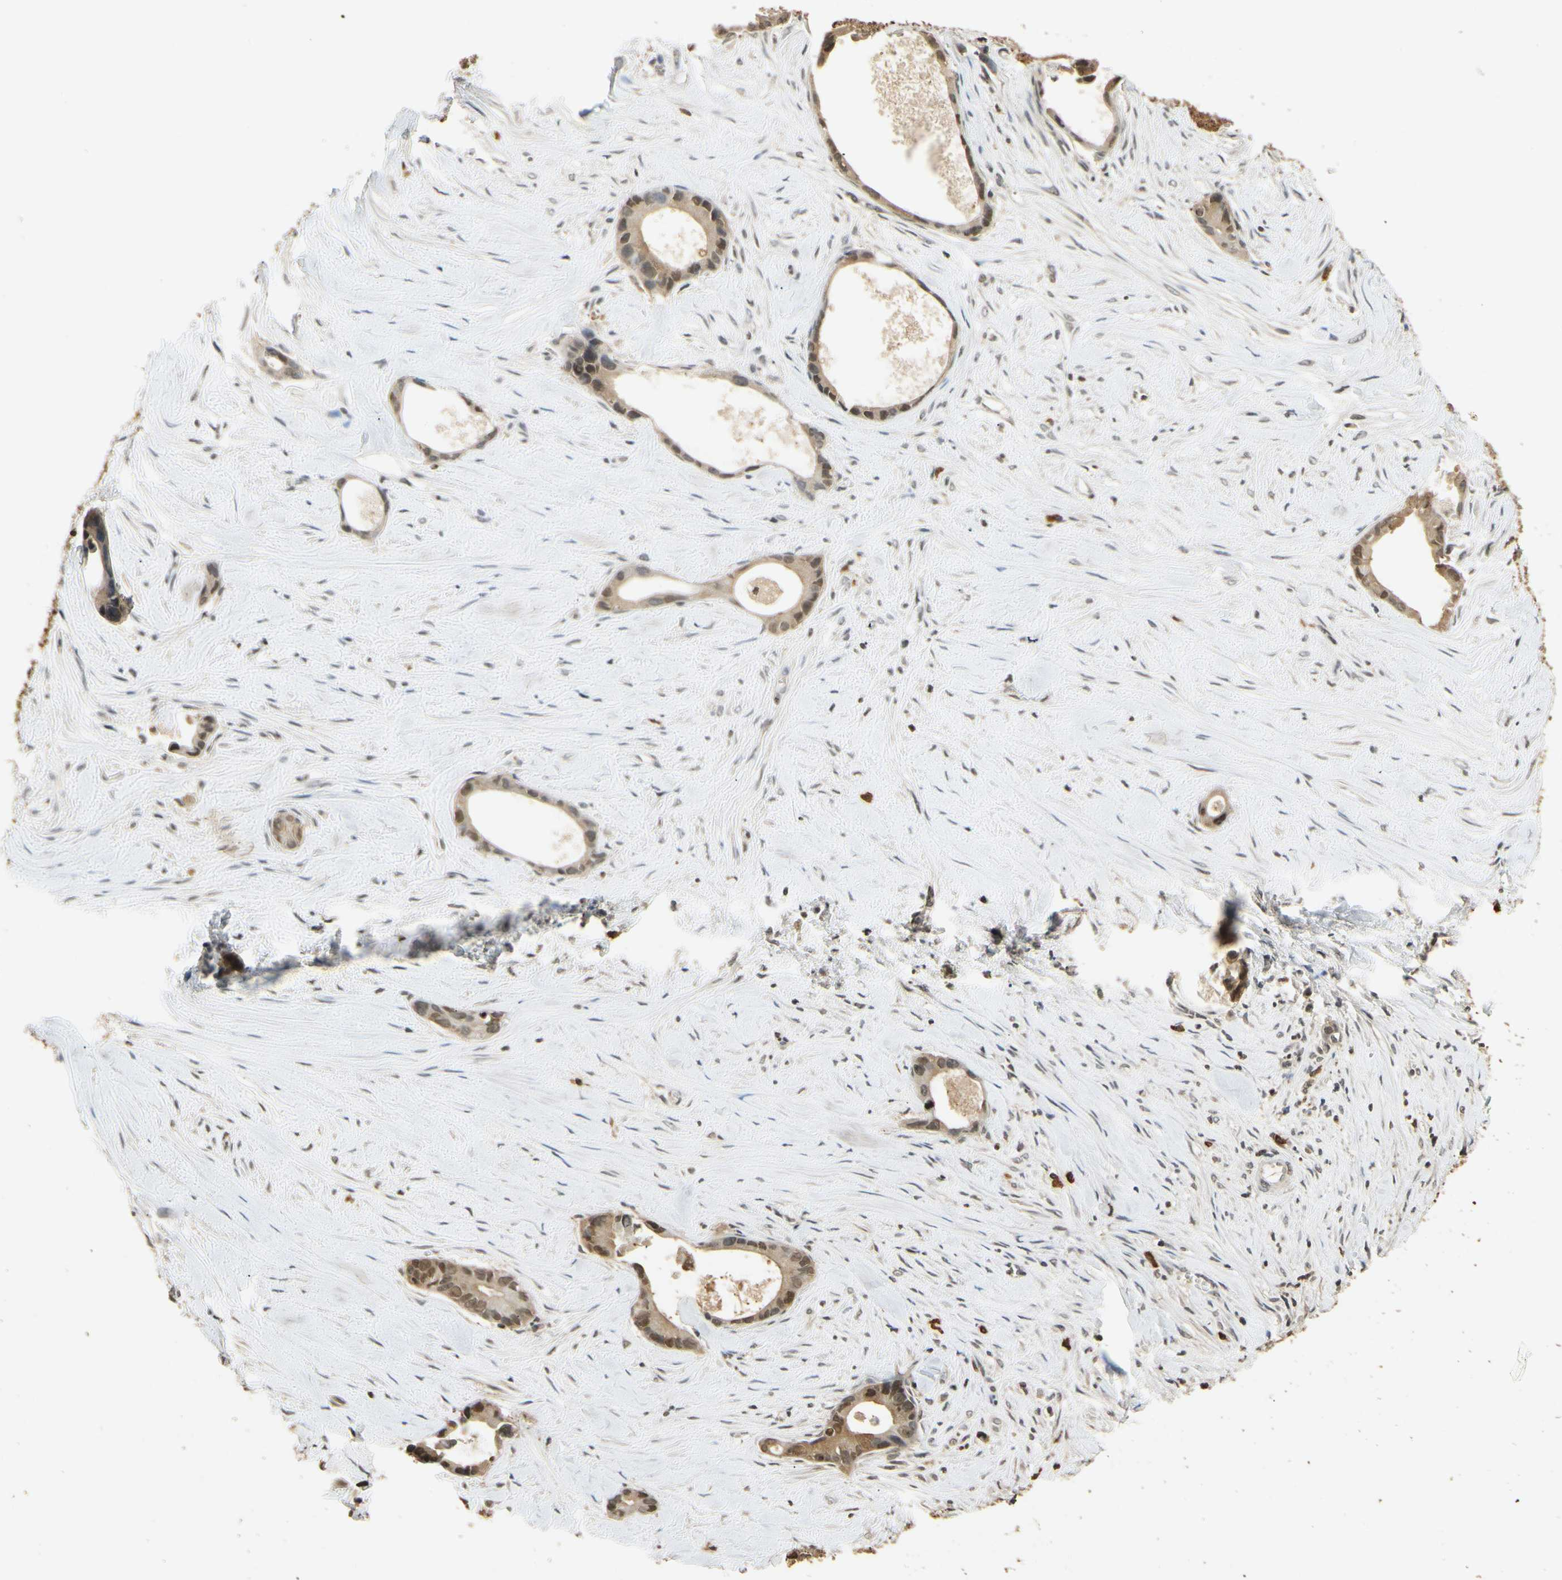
{"staining": {"intensity": "moderate", "quantity": ">75%", "location": "cytoplasmic/membranous,nuclear"}, "tissue": "liver cancer", "cell_type": "Tumor cells", "image_type": "cancer", "snomed": [{"axis": "morphology", "description": "Cholangiocarcinoma"}, {"axis": "topography", "description": "Liver"}], "caption": "Tumor cells display medium levels of moderate cytoplasmic/membranous and nuclear expression in about >75% of cells in human cholangiocarcinoma (liver). Using DAB (brown) and hematoxylin (blue) stains, captured at high magnification using brightfield microscopy.", "gene": "SOD1", "patient": {"sex": "female", "age": 55}}